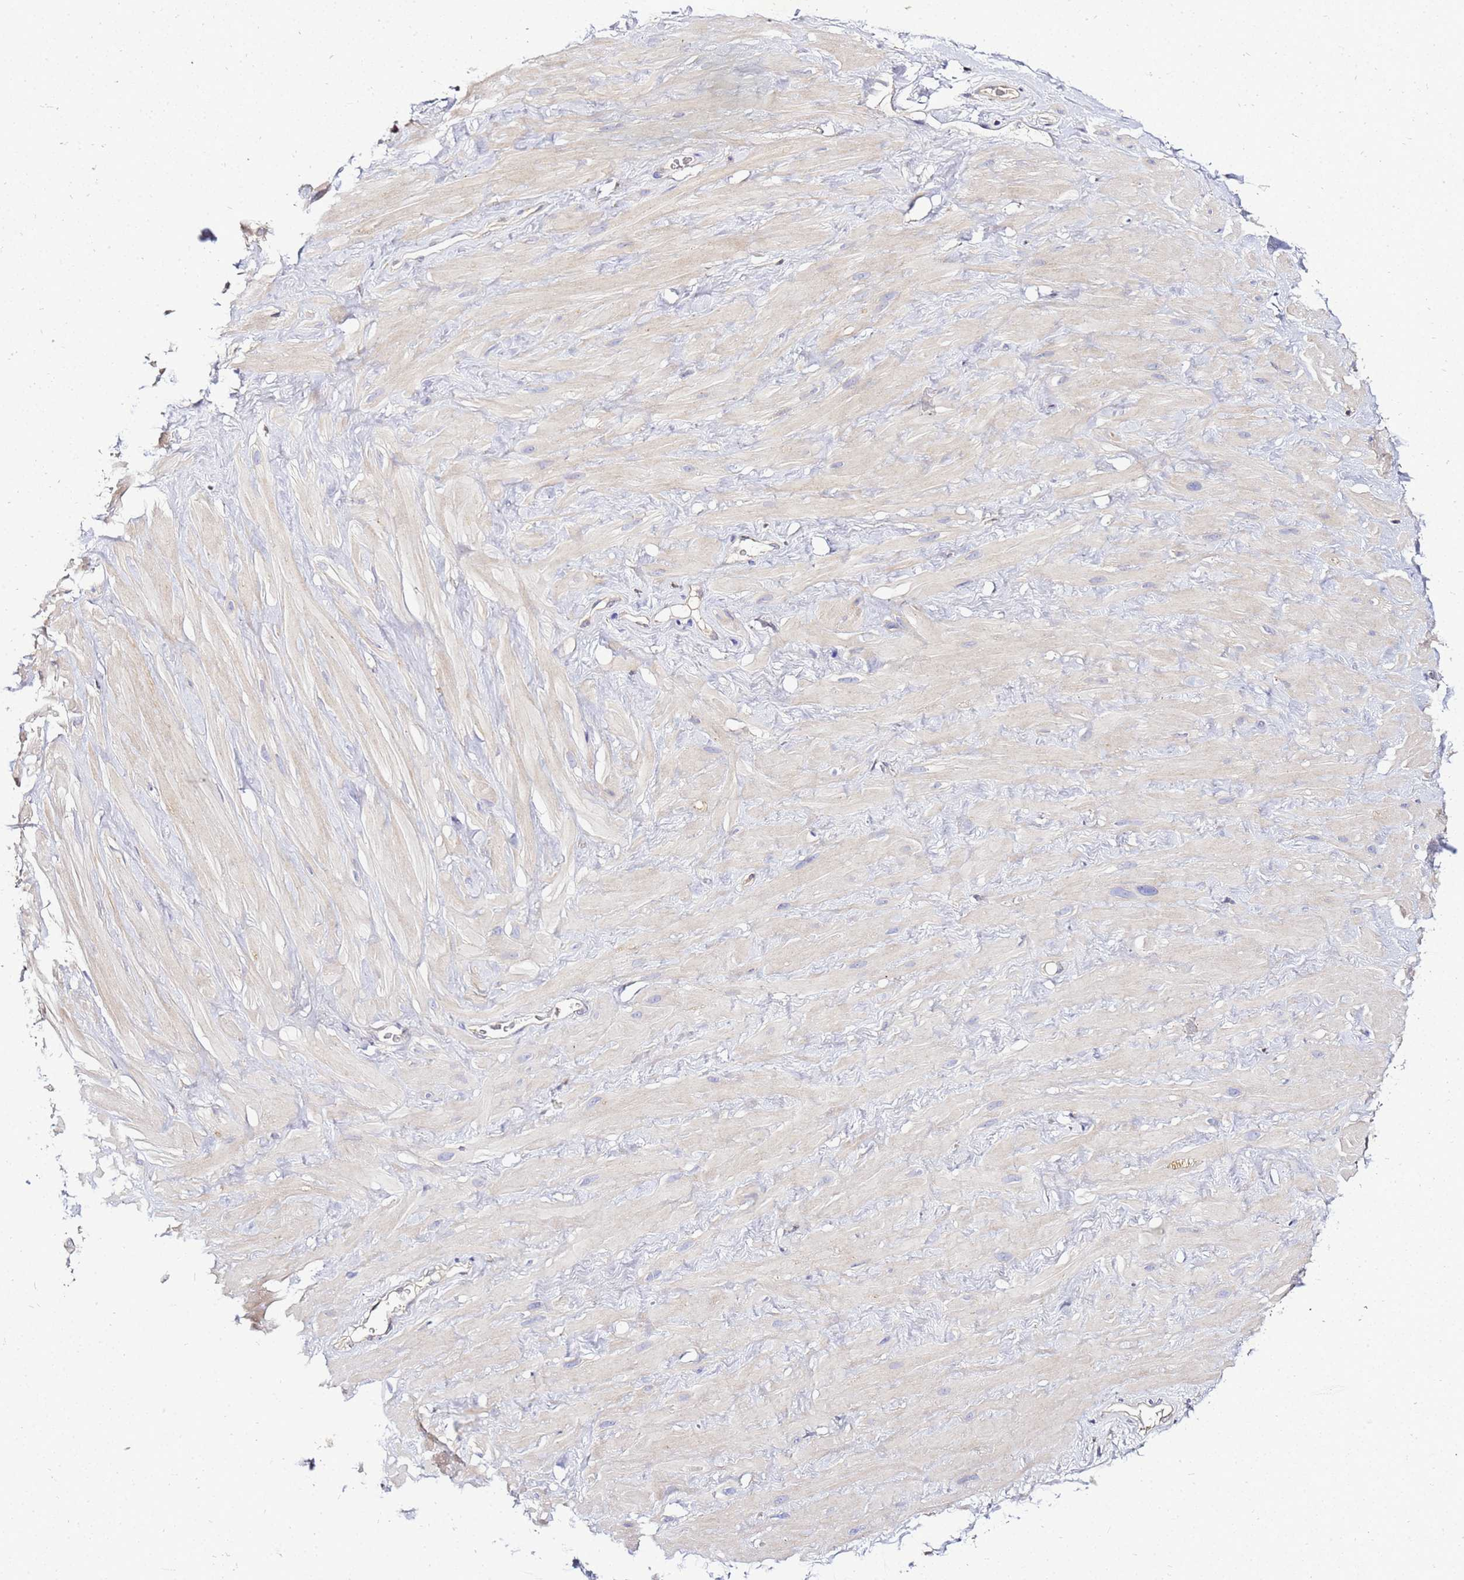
{"staining": {"intensity": "weak", "quantity": "25%-75%", "location": "cytoplasmic/membranous"}, "tissue": "adipose tissue", "cell_type": "Adipocytes", "image_type": "normal", "snomed": [{"axis": "morphology", "description": "Normal tissue, NOS"}, {"axis": "topography", "description": "Soft tissue"}, {"axis": "topography", "description": "Adipose tissue"}, {"axis": "topography", "description": "Vascular tissue"}, {"axis": "topography", "description": "Peripheral nerve tissue"}], "caption": "A histopathology image of adipose tissue stained for a protein displays weak cytoplasmic/membranous brown staining in adipocytes. The protein of interest is shown in brown color, while the nuclei are stained blue.", "gene": "ADPGK", "patient": {"sex": "male", "age": 46}}